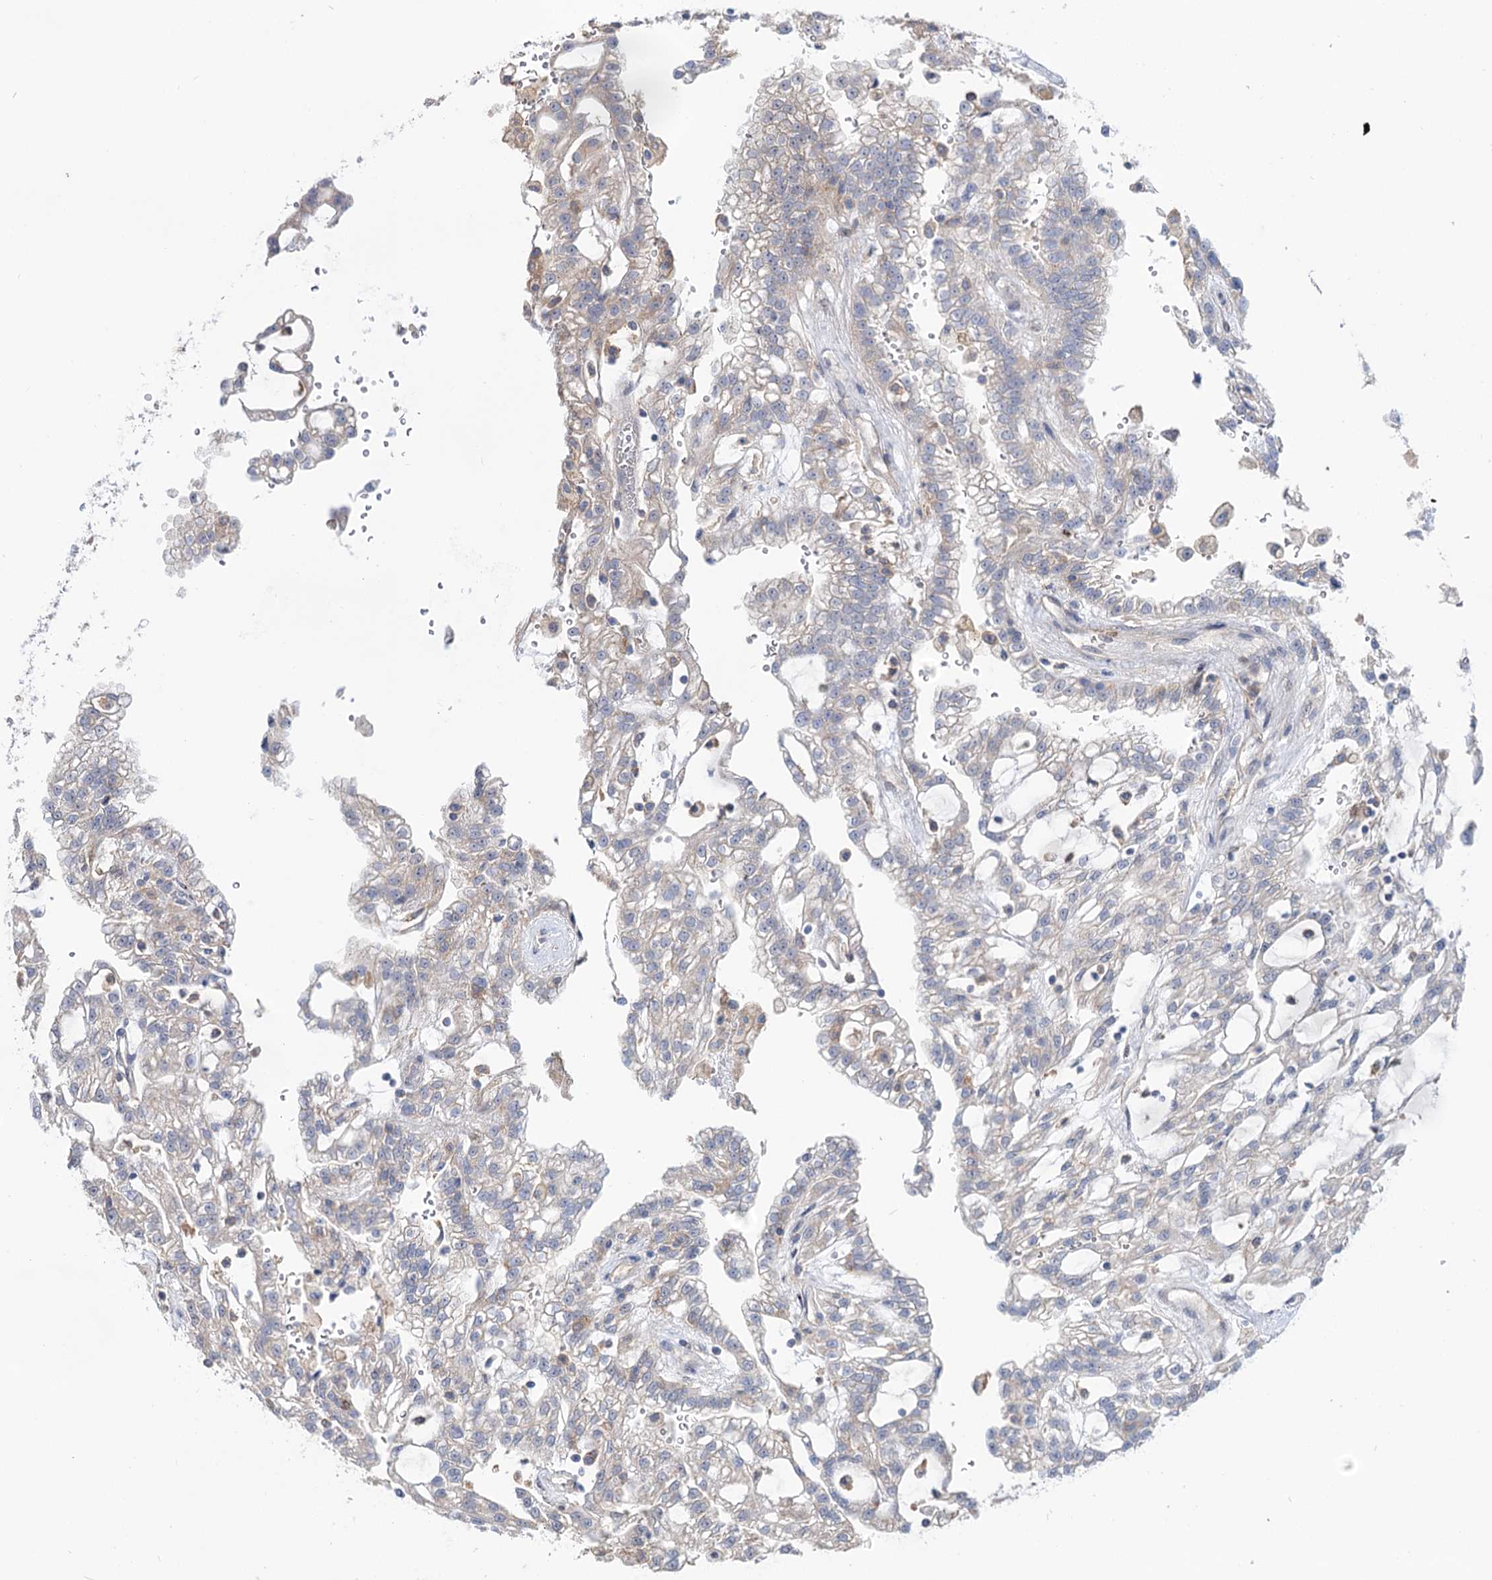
{"staining": {"intensity": "weak", "quantity": "<25%", "location": "cytoplasmic/membranous"}, "tissue": "renal cancer", "cell_type": "Tumor cells", "image_type": "cancer", "snomed": [{"axis": "morphology", "description": "Adenocarcinoma, NOS"}, {"axis": "topography", "description": "Kidney"}], "caption": "An IHC image of renal adenocarcinoma is shown. There is no staining in tumor cells of renal adenocarcinoma.", "gene": "SEC24A", "patient": {"sex": "male", "age": 63}}